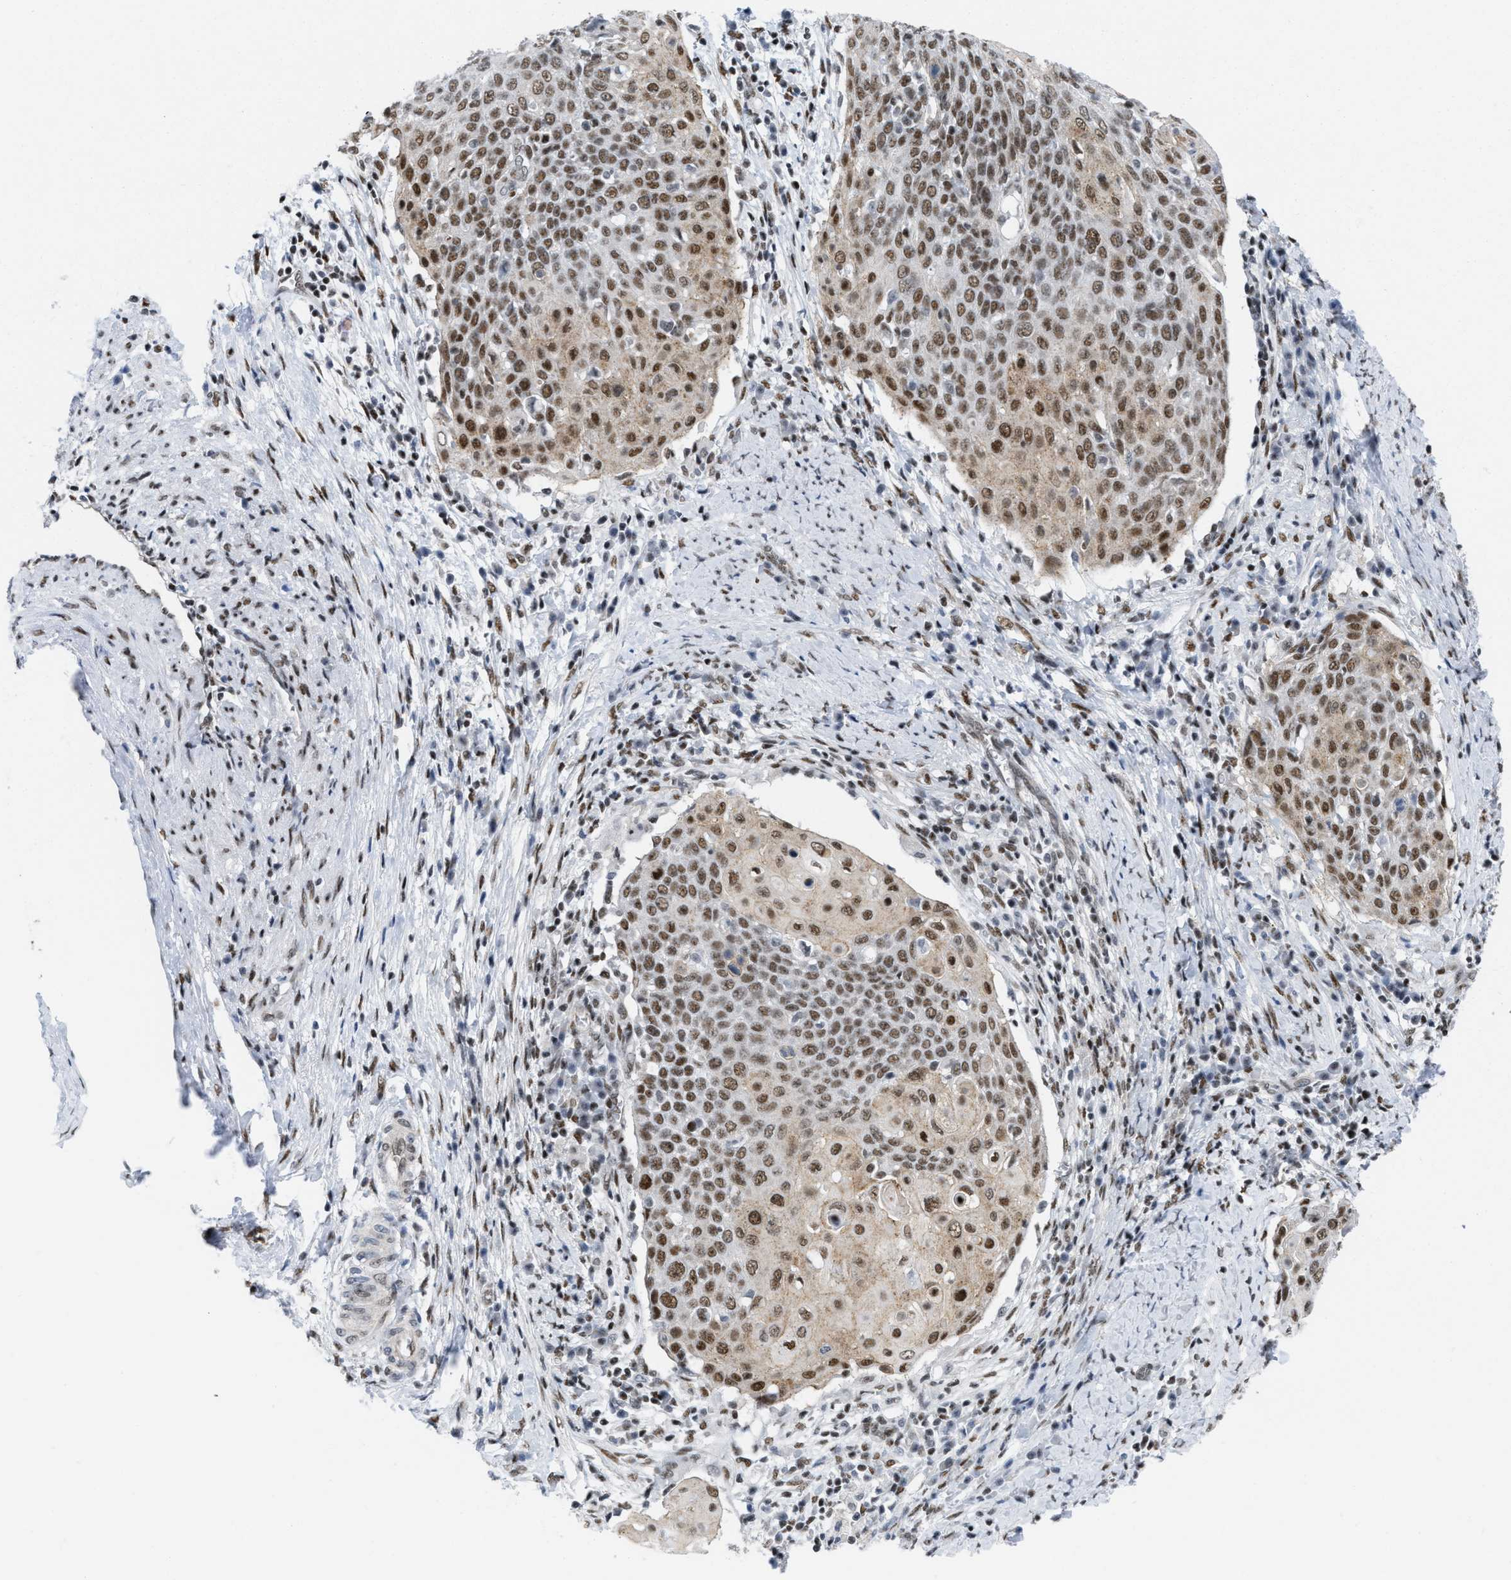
{"staining": {"intensity": "moderate", "quantity": ">75%", "location": "nuclear"}, "tissue": "cervical cancer", "cell_type": "Tumor cells", "image_type": "cancer", "snomed": [{"axis": "morphology", "description": "Squamous cell carcinoma, NOS"}, {"axis": "topography", "description": "Cervix"}], "caption": "Immunohistochemical staining of human cervical squamous cell carcinoma displays moderate nuclear protein positivity in approximately >75% of tumor cells. (Stains: DAB (3,3'-diaminobenzidine) in brown, nuclei in blue, Microscopy: brightfield microscopy at high magnification).", "gene": "MIER1", "patient": {"sex": "female", "age": 39}}